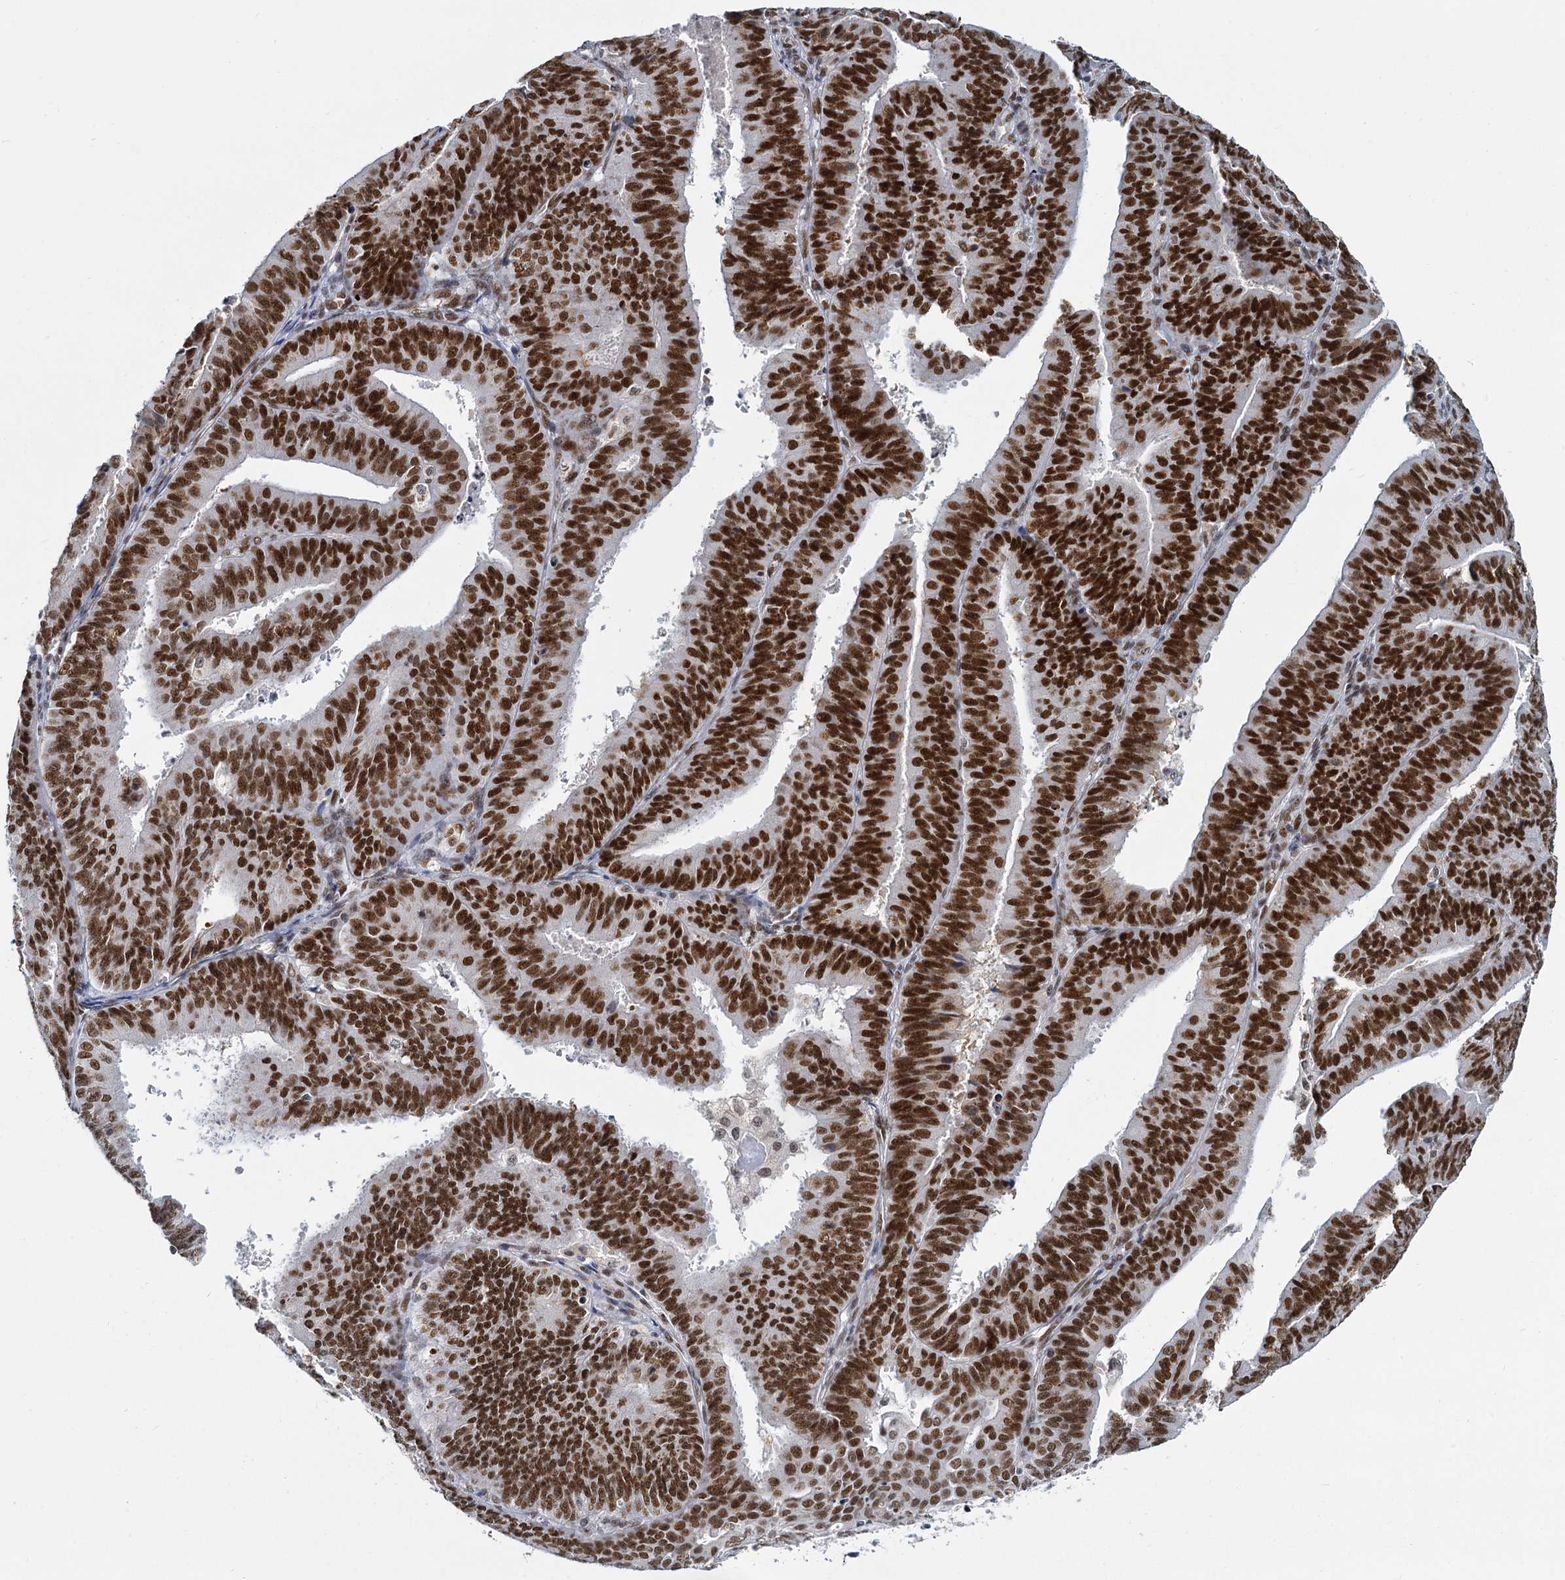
{"staining": {"intensity": "strong", "quantity": ">75%", "location": "nuclear"}, "tissue": "endometrial cancer", "cell_type": "Tumor cells", "image_type": "cancer", "snomed": [{"axis": "morphology", "description": "Adenocarcinoma, NOS"}, {"axis": "topography", "description": "Endometrium"}], "caption": "Protein expression analysis of human endometrial cancer reveals strong nuclear expression in approximately >75% of tumor cells. (brown staining indicates protein expression, while blue staining denotes nuclei).", "gene": "RPRD1A", "patient": {"sex": "female", "age": 73}}